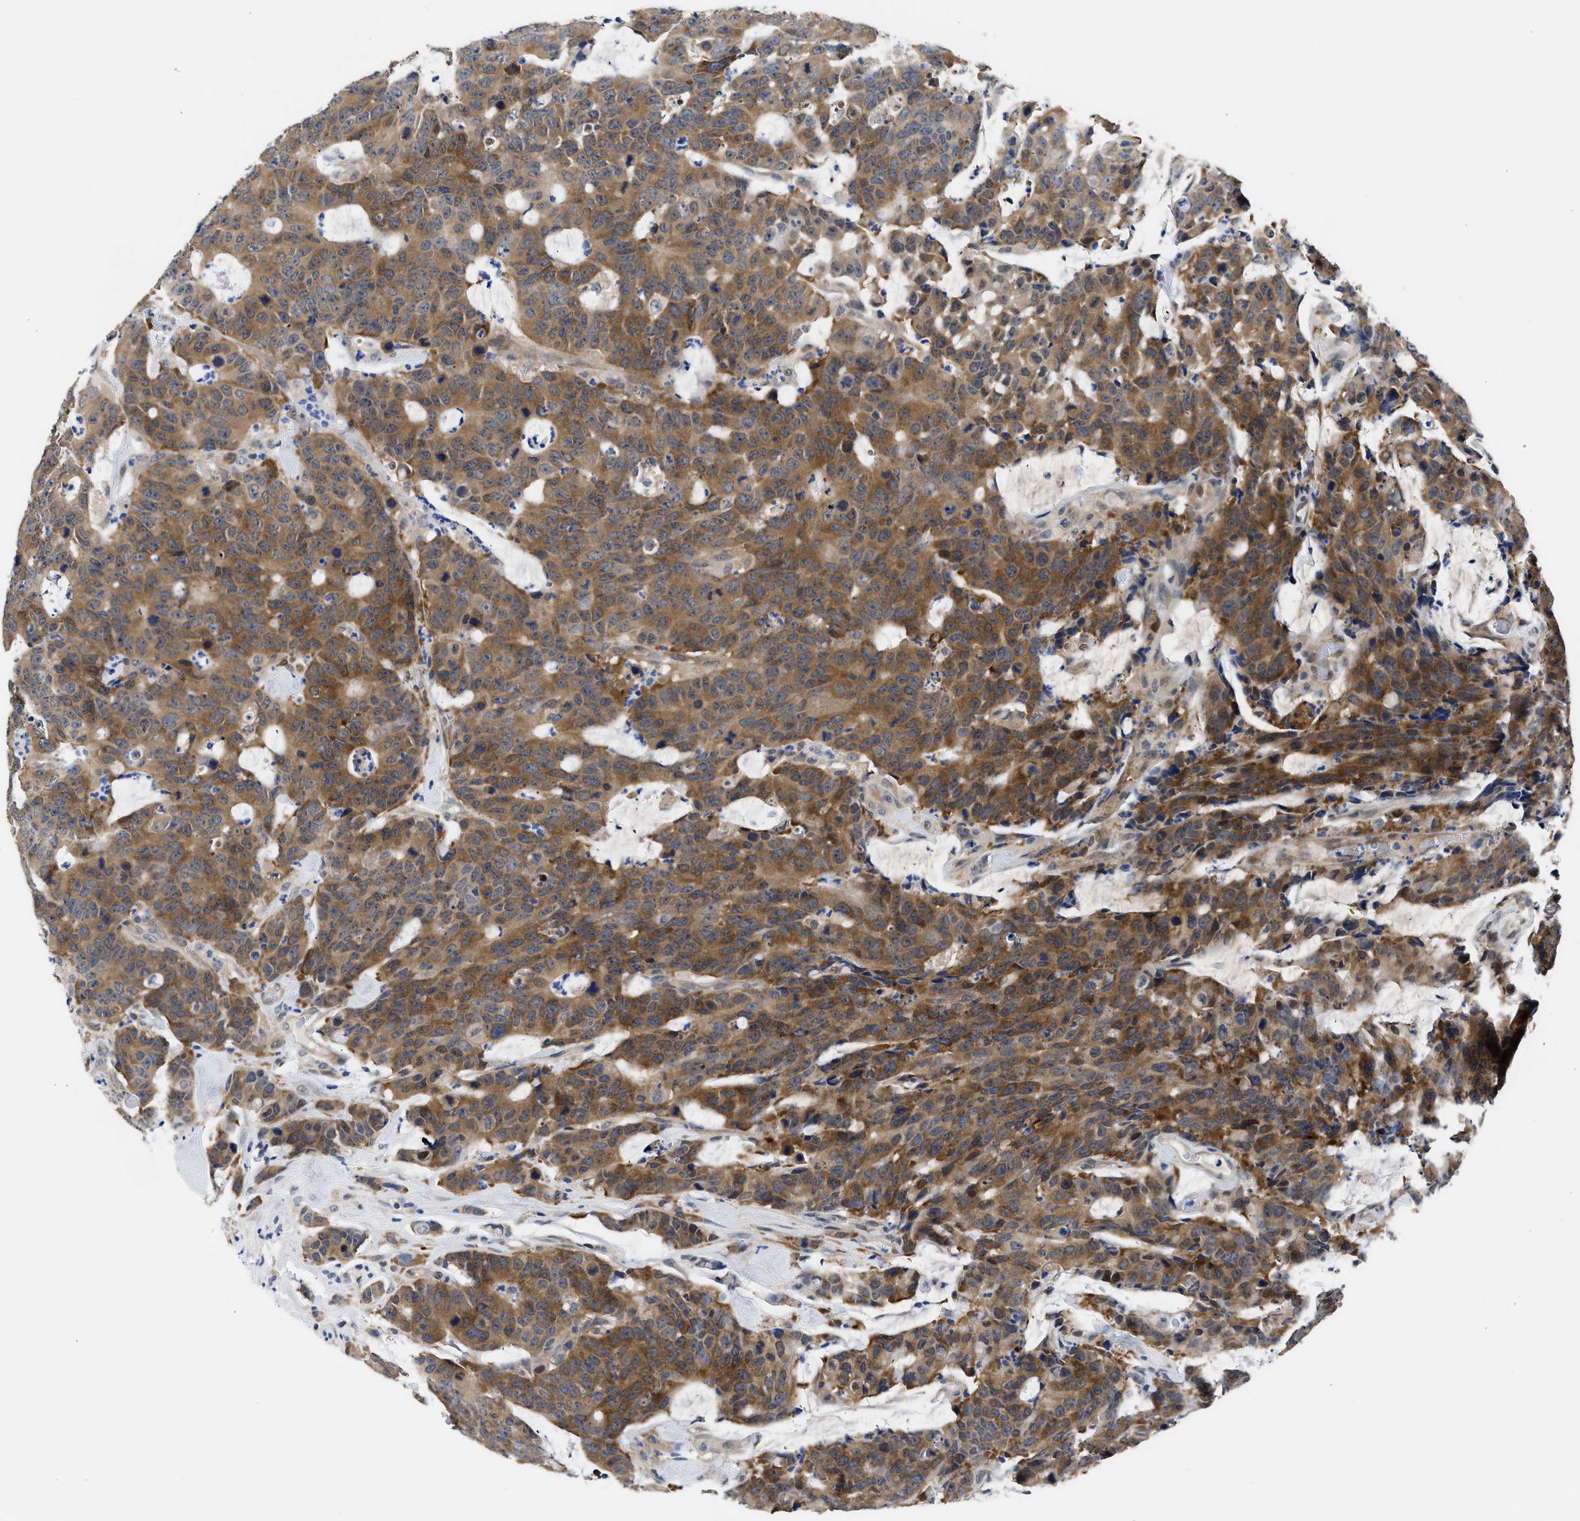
{"staining": {"intensity": "moderate", "quantity": ">75%", "location": "cytoplasmic/membranous"}, "tissue": "colorectal cancer", "cell_type": "Tumor cells", "image_type": "cancer", "snomed": [{"axis": "morphology", "description": "Adenocarcinoma, NOS"}, {"axis": "topography", "description": "Colon"}], "caption": "High-magnification brightfield microscopy of colorectal cancer stained with DAB (3,3'-diaminobenzidine) (brown) and counterstained with hematoxylin (blue). tumor cells exhibit moderate cytoplasmic/membranous expression is seen in approximately>75% of cells. (DAB (3,3'-diaminobenzidine) IHC, brown staining for protein, blue staining for nuclei).", "gene": "XPO5", "patient": {"sex": "female", "age": 86}}